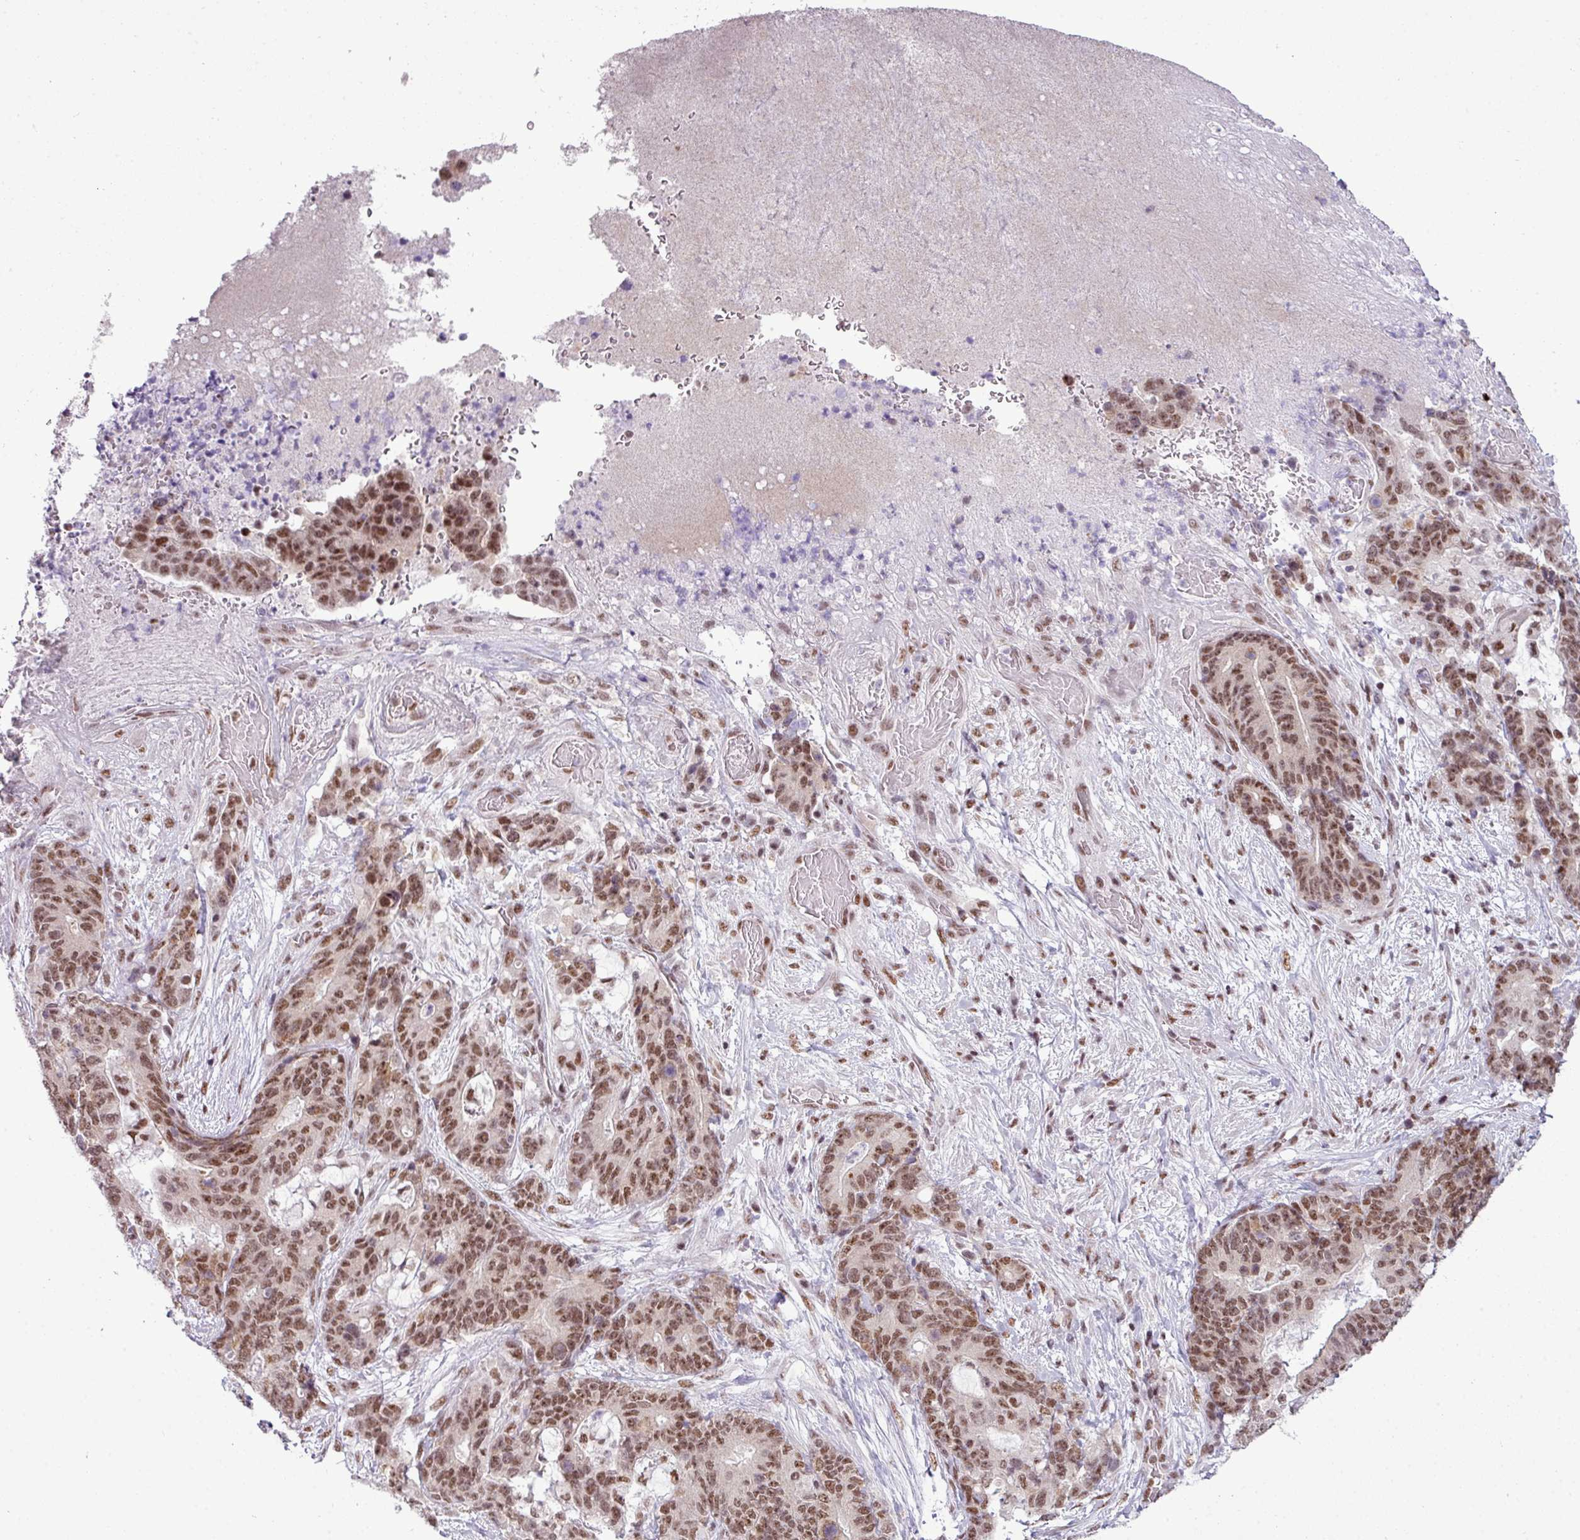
{"staining": {"intensity": "moderate", "quantity": ">75%", "location": "nuclear"}, "tissue": "stomach cancer", "cell_type": "Tumor cells", "image_type": "cancer", "snomed": [{"axis": "morphology", "description": "Normal tissue, NOS"}, {"axis": "morphology", "description": "Adenocarcinoma, NOS"}, {"axis": "topography", "description": "Stomach"}], "caption": "Moderate nuclear staining for a protein is seen in about >75% of tumor cells of stomach cancer (adenocarcinoma) using immunohistochemistry (IHC).", "gene": "ARL6IP4", "patient": {"sex": "female", "age": 64}}